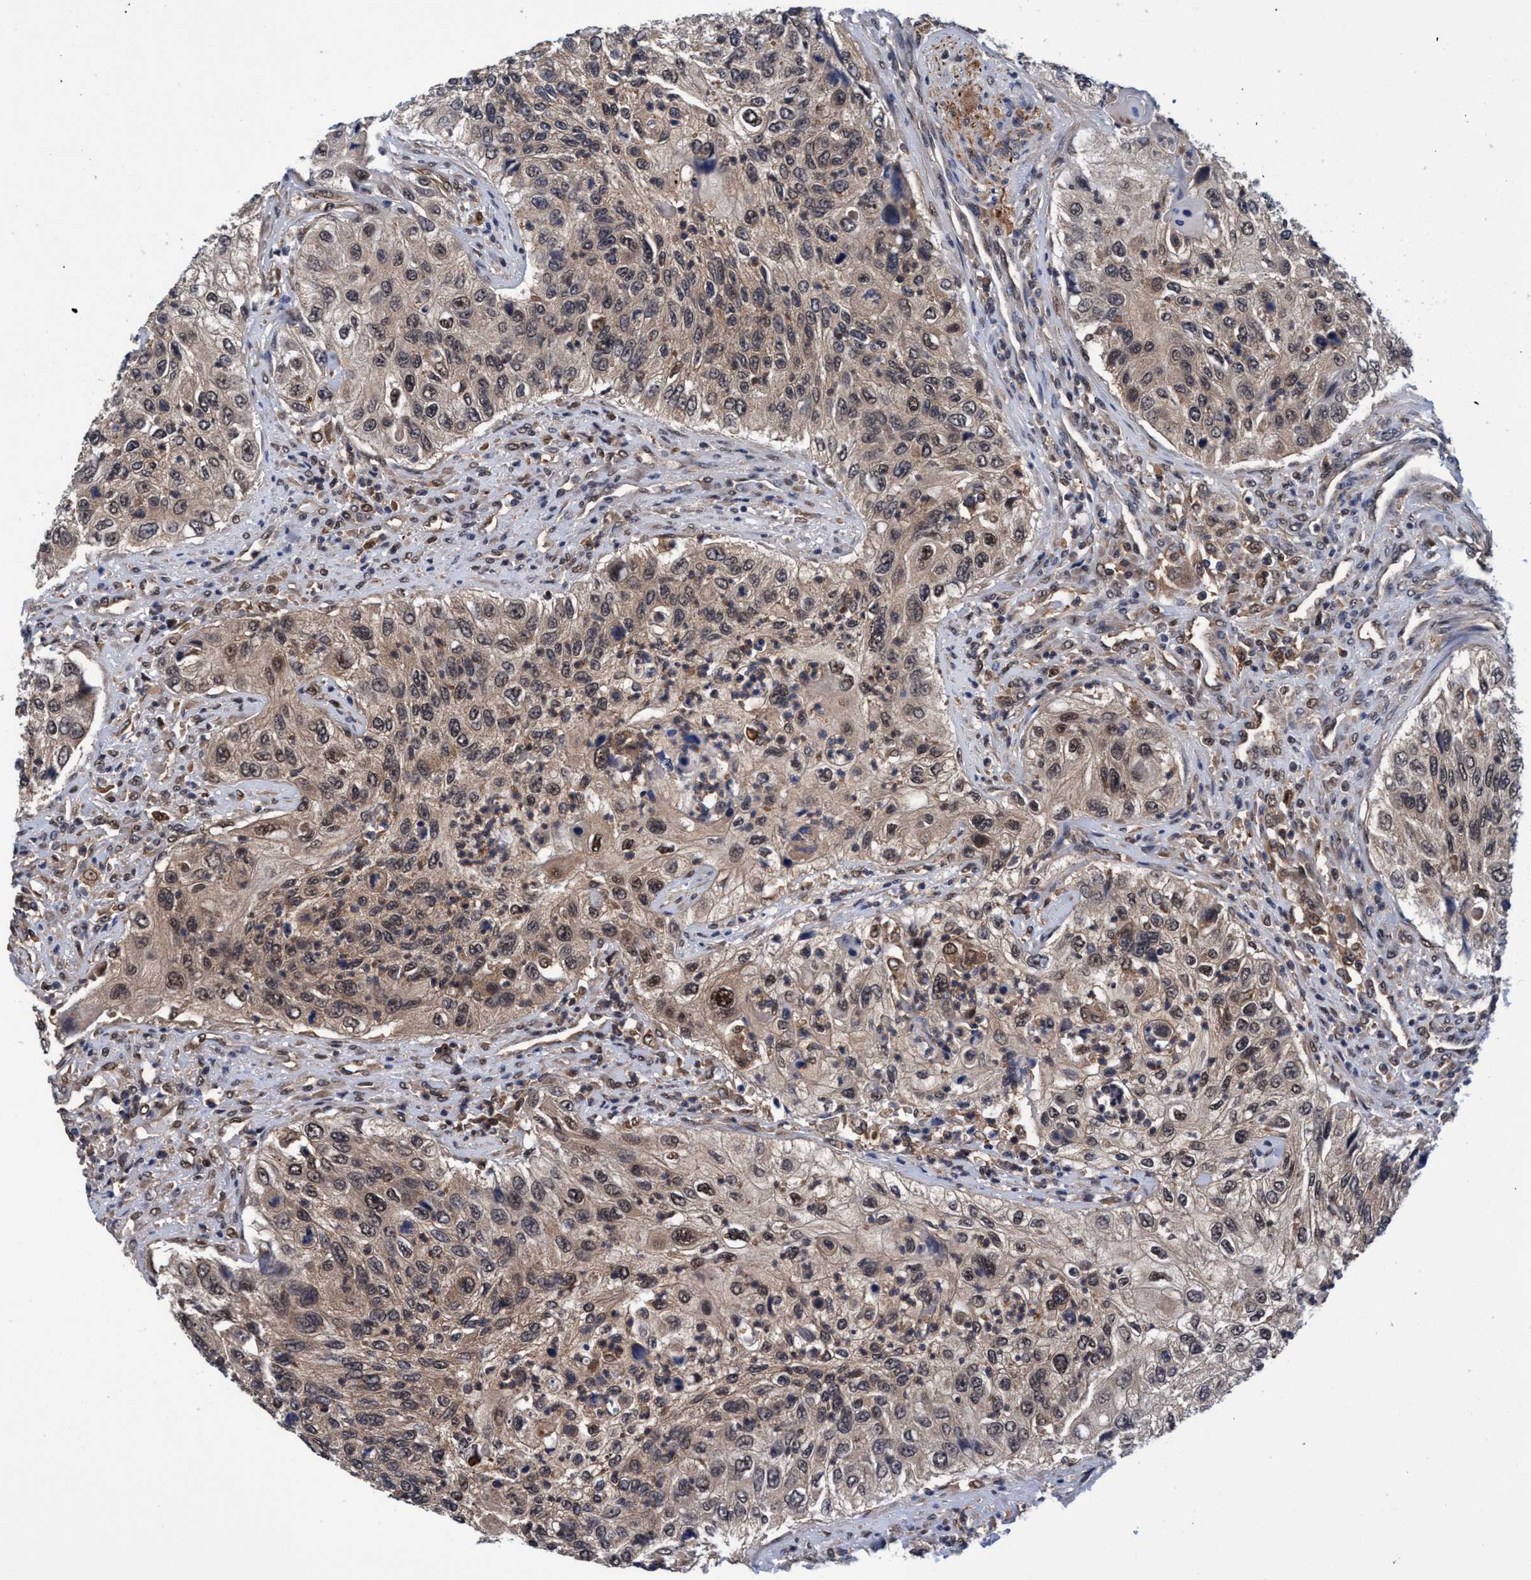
{"staining": {"intensity": "weak", "quantity": ">75%", "location": "cytoplasmic/membranous,nuclear"}, "tissue": "urothelial cancer", "cell_type": "Tumor cells", "image_type": "cancer", "snomed": [{"axis": "morphology", "description": "Urothelial carcinoma, High grade"}, {"axis": "topography", "description": "Urinary bladder"}], "caption": "Immunohistochemistry (IHC) of urothelial cancer displays low levels of weak cytoplasmic/membranous and nuclear expression in approximately >75% of tumor cells.", "gene": "PSMD12", "patient": {"sex": "female", "age": 60}}